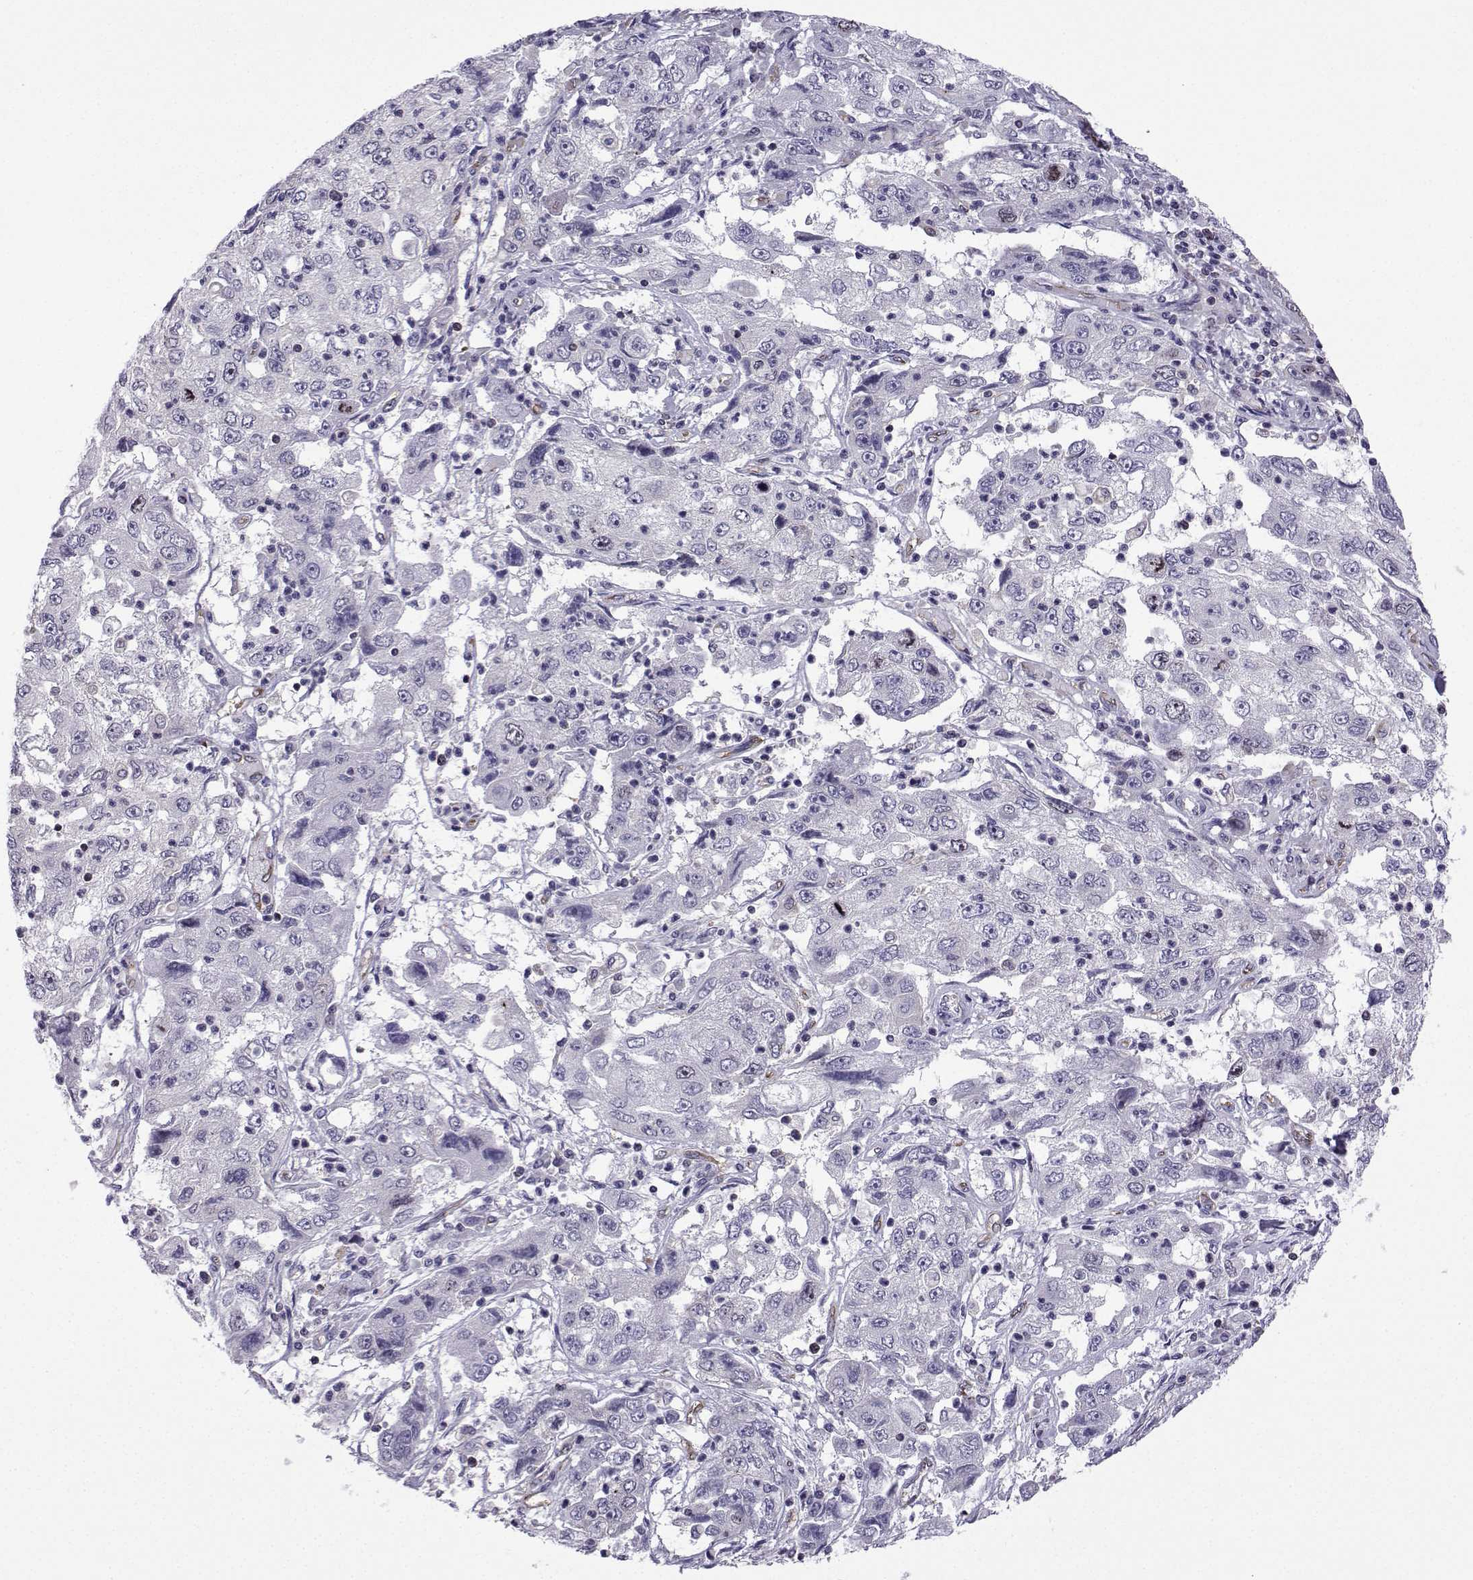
{"staining": {"intensity": "weak", "quantity": "<25%", "location": "nuclear"}, "tissue": "cervical cancer", "cell_type": "Tumor cells", "image_type": "cancer", "snomed": [{"axis": "morphology", "description": "Squamous cell carcinoma, NOS"}, {"axis": "topography", "description": "Cervix"}], "caption": "IHC micrograph of squamous cell carcinoma (cervical) stained for a protein (brown), which demonstrates no expression in tumor cells.", "gene": "INCENP", "patient": {"sex": "female", "age": 36}}